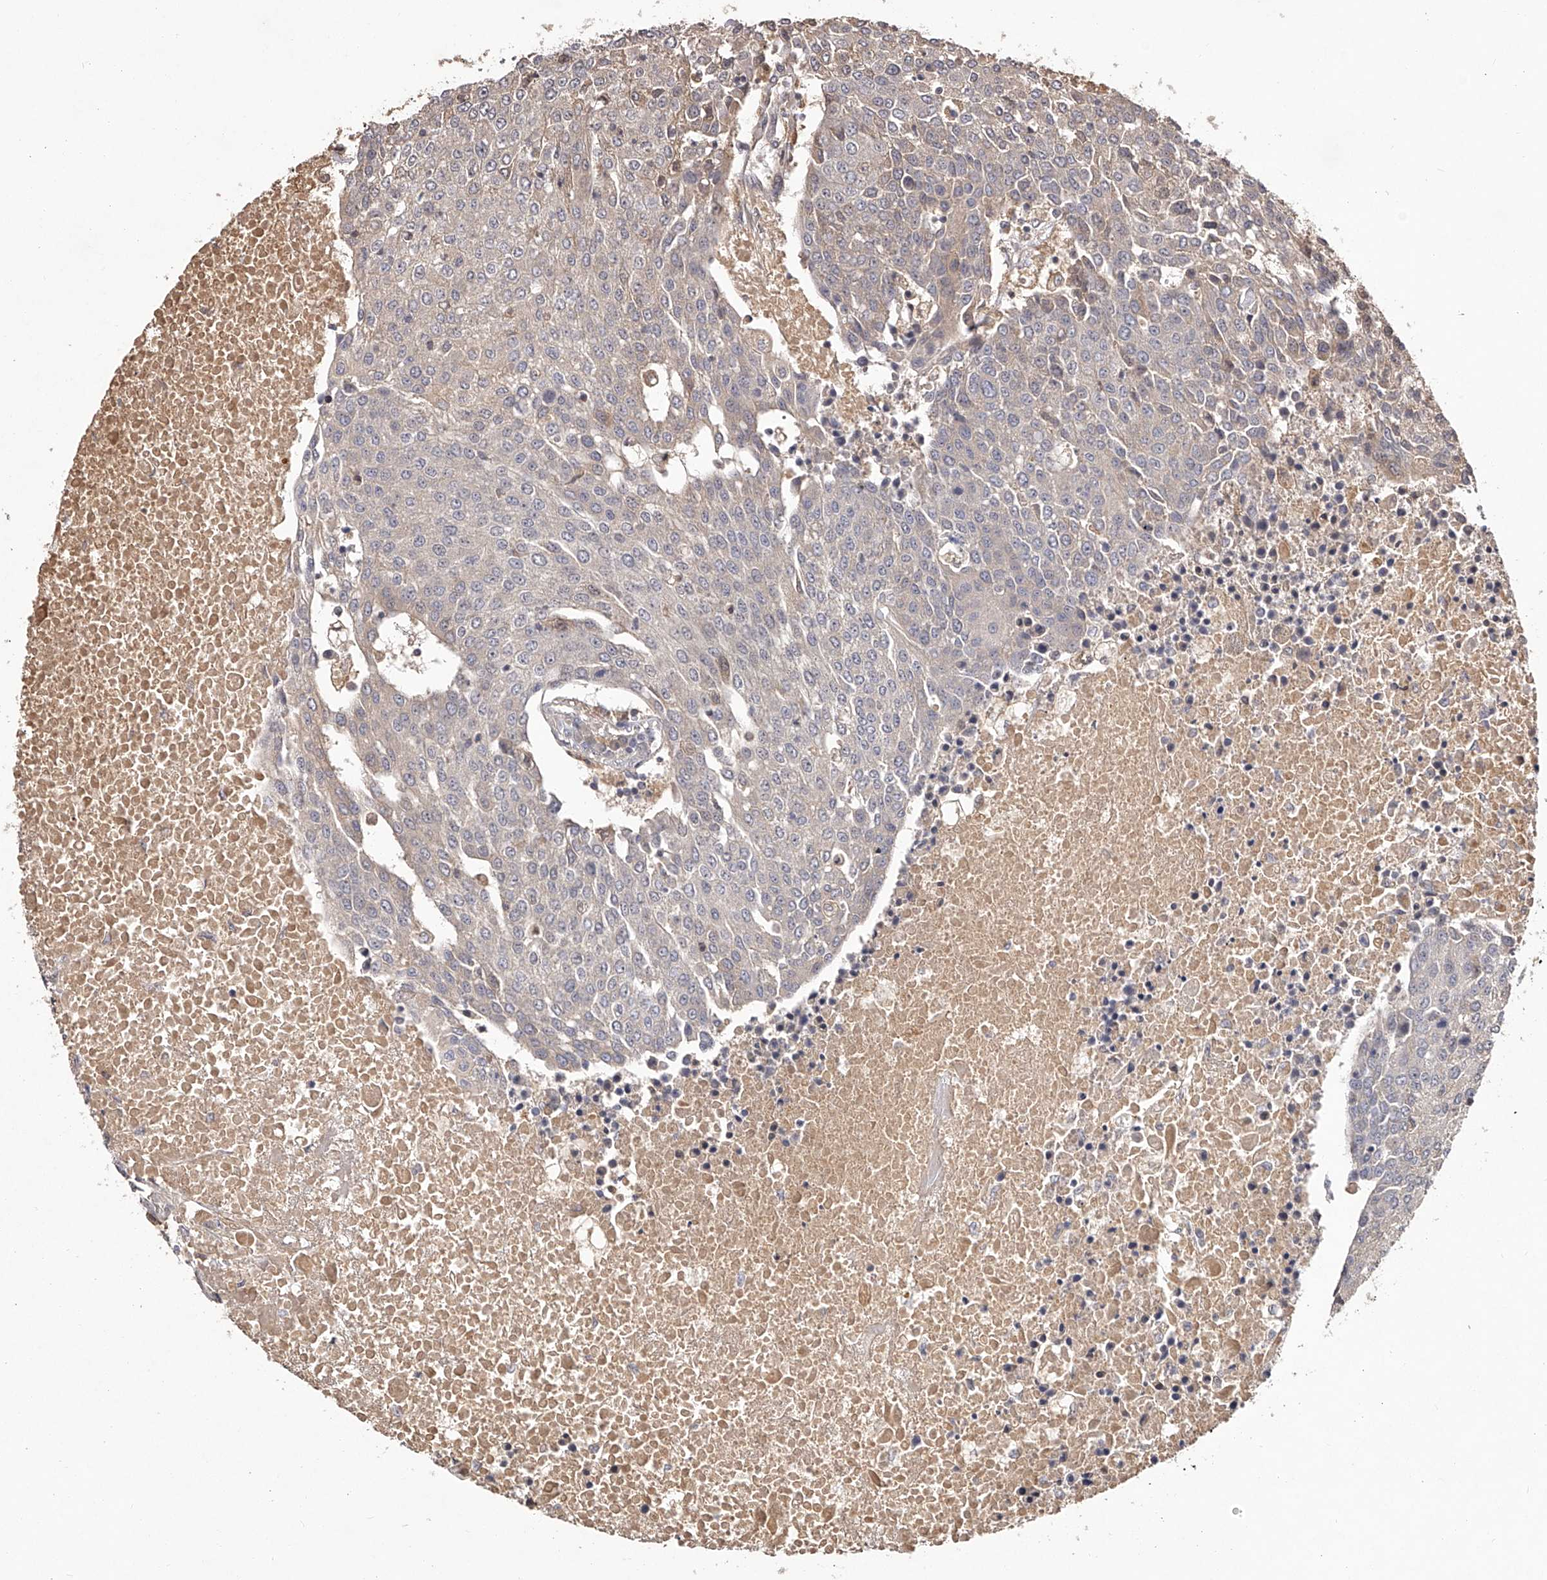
{"staining": {"intensity": "negative", "quantity": "none", "location": "none"}, "tissue": "urothelial cancer", "cell_type": "Tumor cells", "image_type": "cancer", "snomed": [{"axis": "morphology", "description": "Urothelial carcinoma, High grade"}, {"axis": "topography", "description": "Urinary bladder"}], "caption": "An IHC histopathology image of urothelial cancer is shown. There is no staining in tumor cells of urothelial cancer.", "gene": "CRYZL1", "patient": {"sex": "female", "age": 85}}